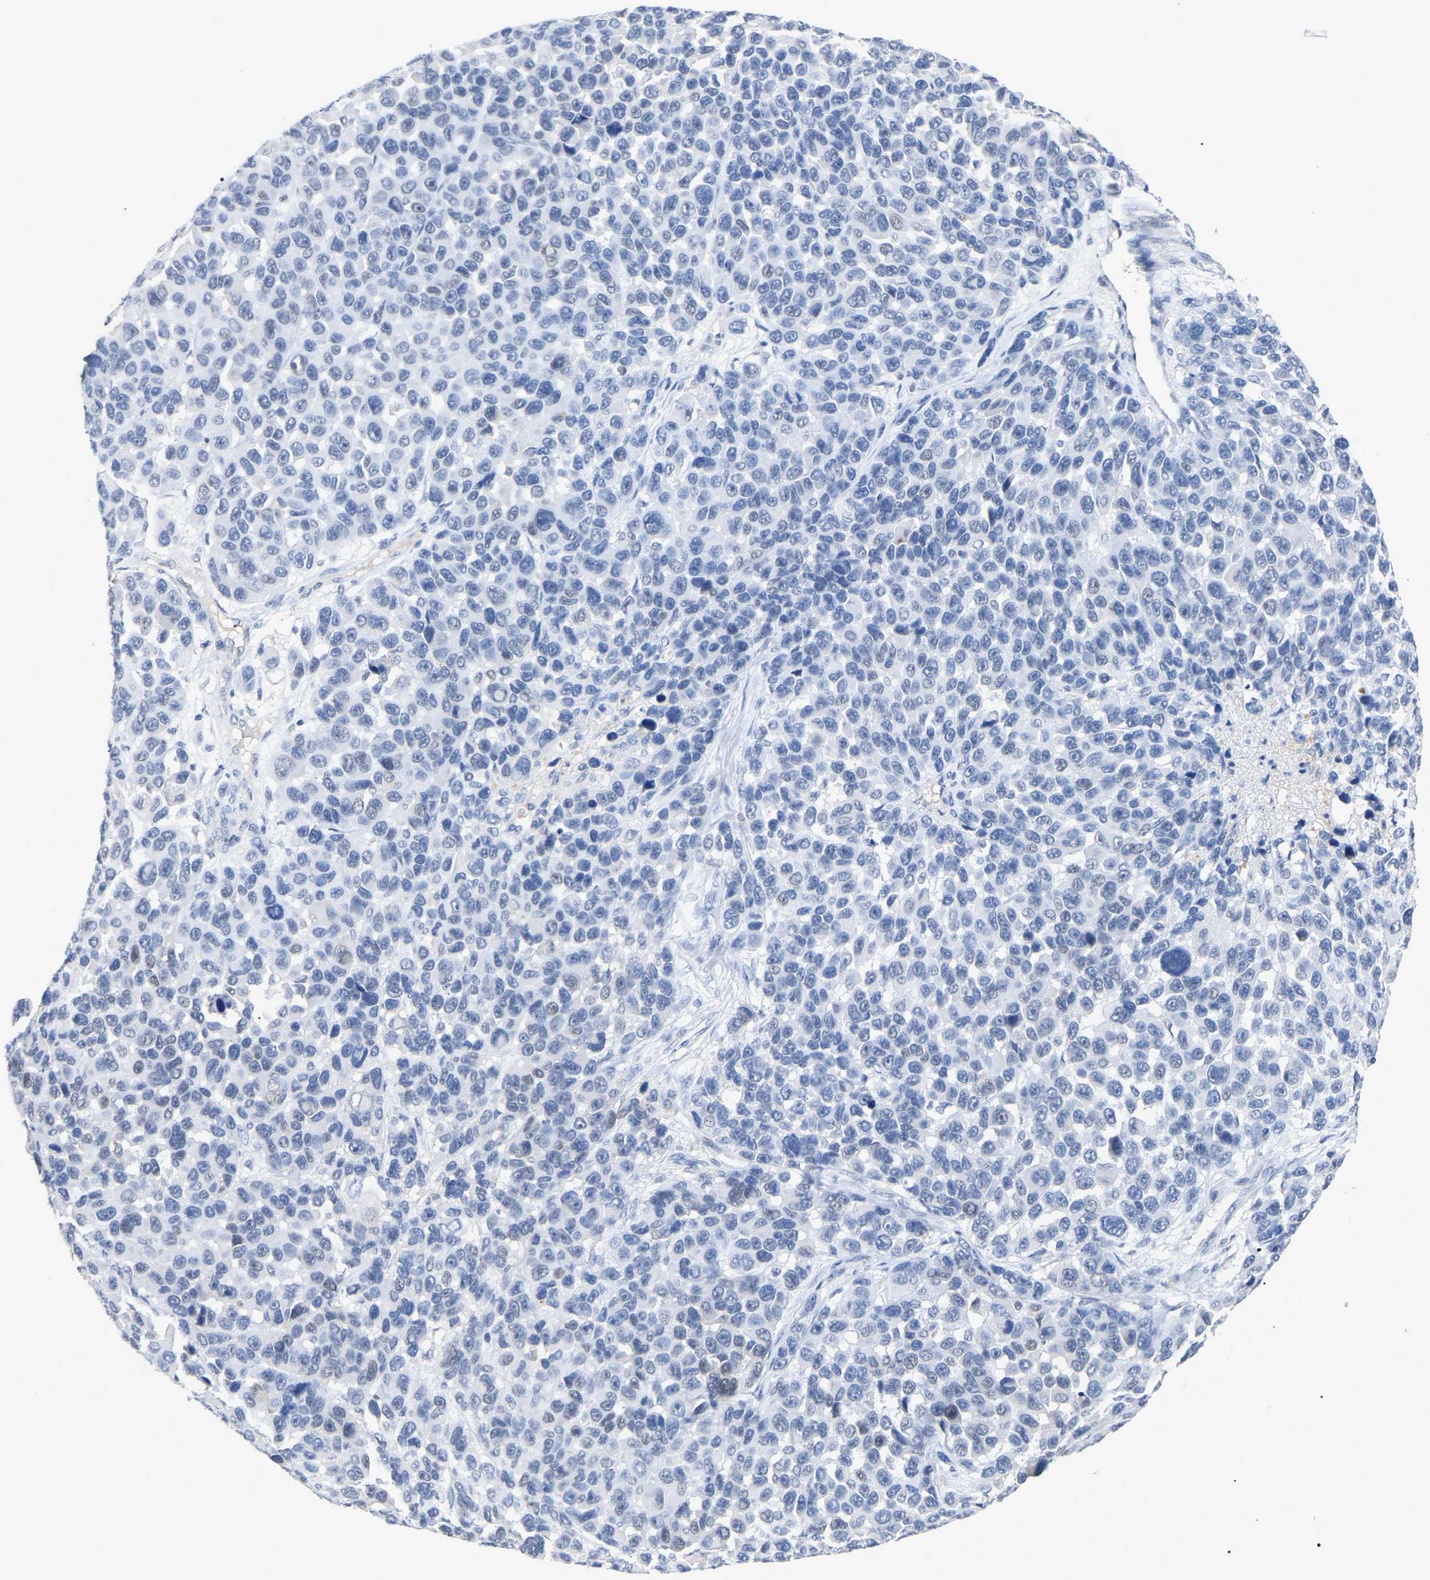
{"staining": {"intensity": "negative", "quantity": "none", "location": "none"}, "tissue": "melanoma", "cell_type": "Tumor cells", "image_type": "cancer", "snomed": [{"axis": "morphology", "description": "Malignant melanoma, NOS"}, {"axis": "topography", "description": "Skin"}], "caption": "This is a image of immunohistochemistry staining of malignant melanoma, which shows no staining in tumor cells.", "gene": "SMPD2", "patient": {"sex": "male", "age": 53}}